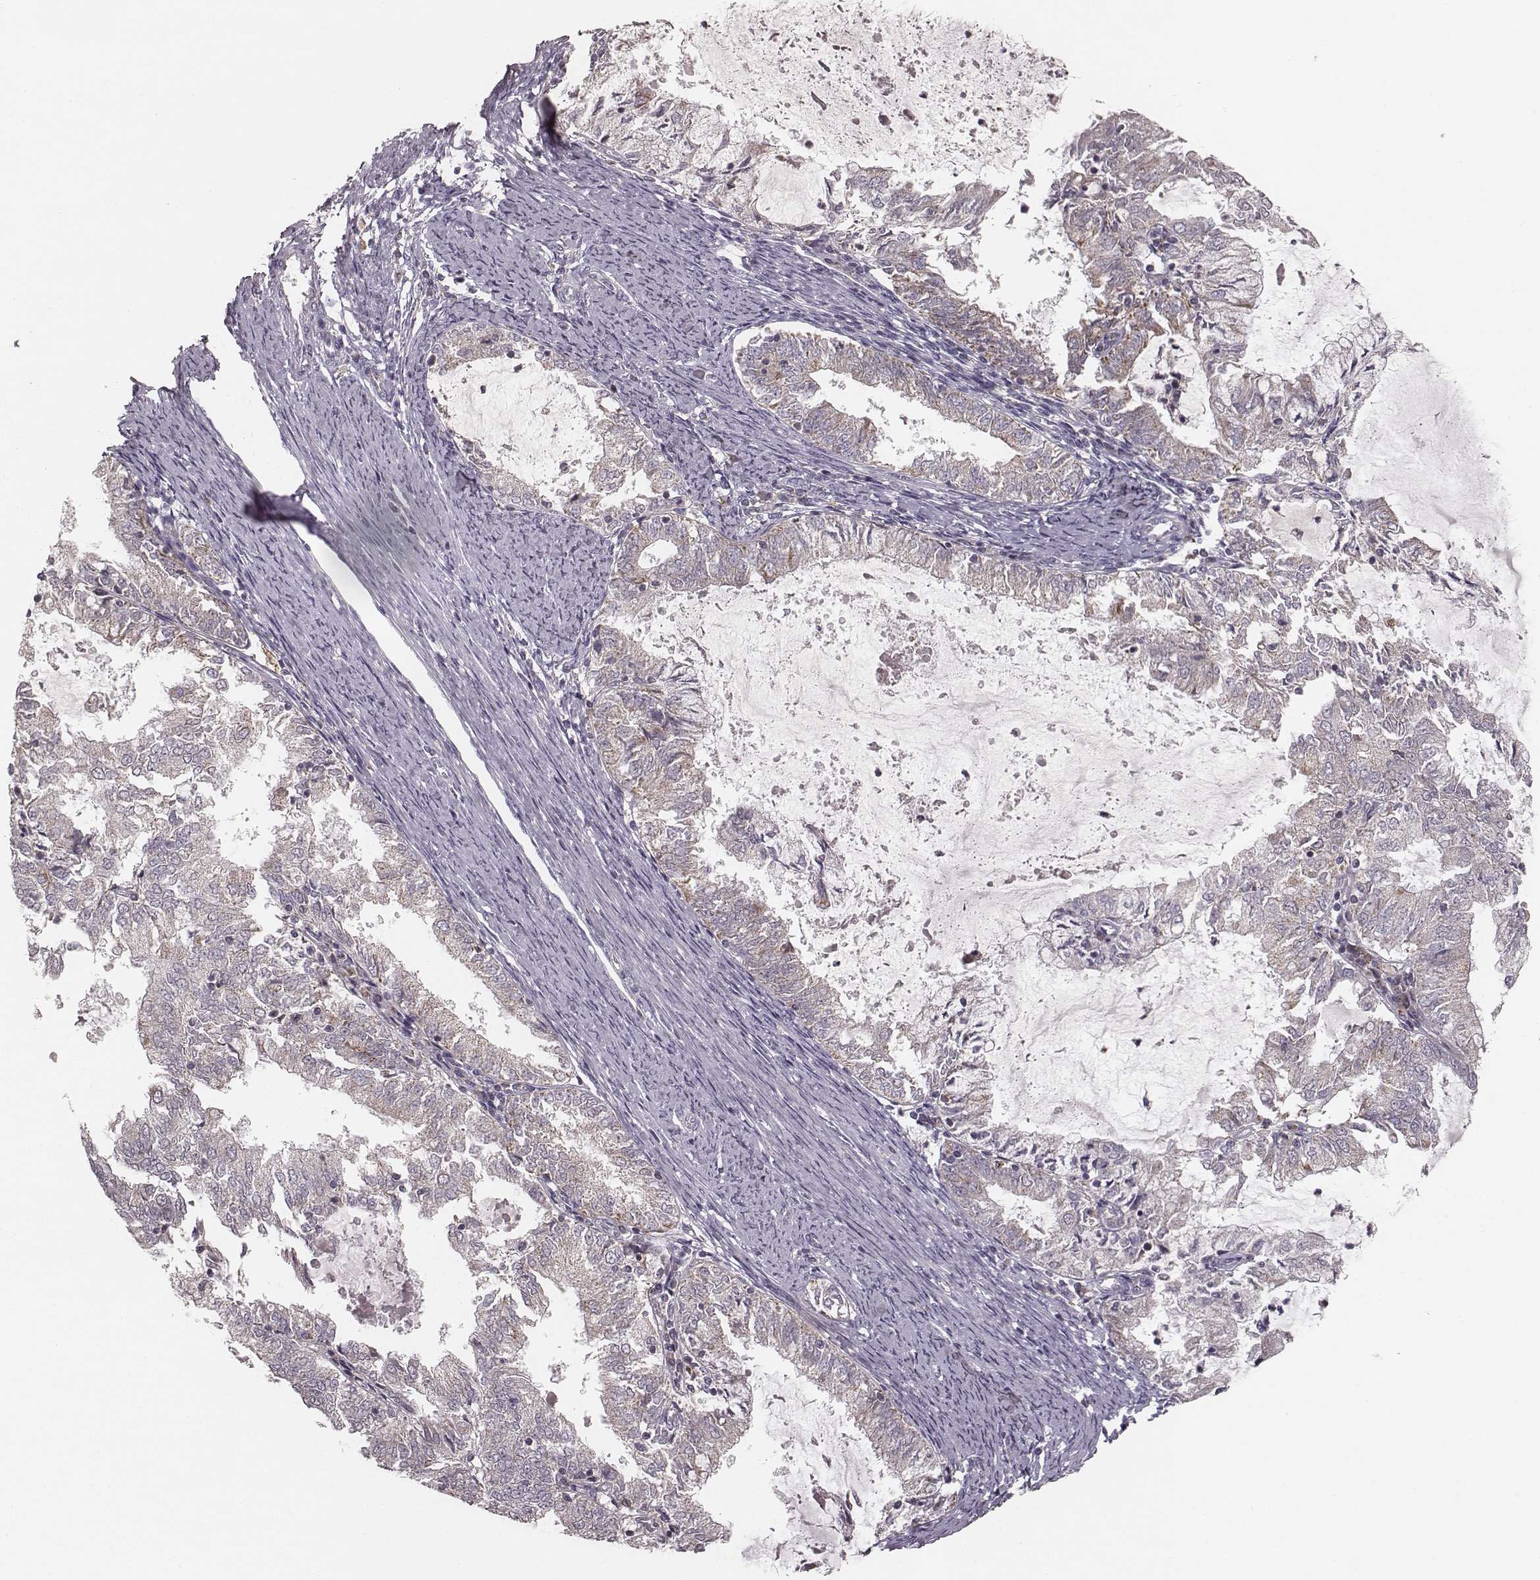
{"staining": {"intensity": "negative", "quantity": "none", "location": "none"}, "tissue": "endometrial cancer", "cell_type": "Tumor cells", "image_type": "cancer", "snomed": [{"axis": "morphology", "description": "Adenocarcinoma, NOS"}, {"axis": "topography", "description": "Endometrium"}], "caption": "Micrograph shows no protein positivity in tumor cells of adenocarcinoma (endometrial) tissue.", "gene": "TUFM", "patient": {"sex": "female", "age": 57}}